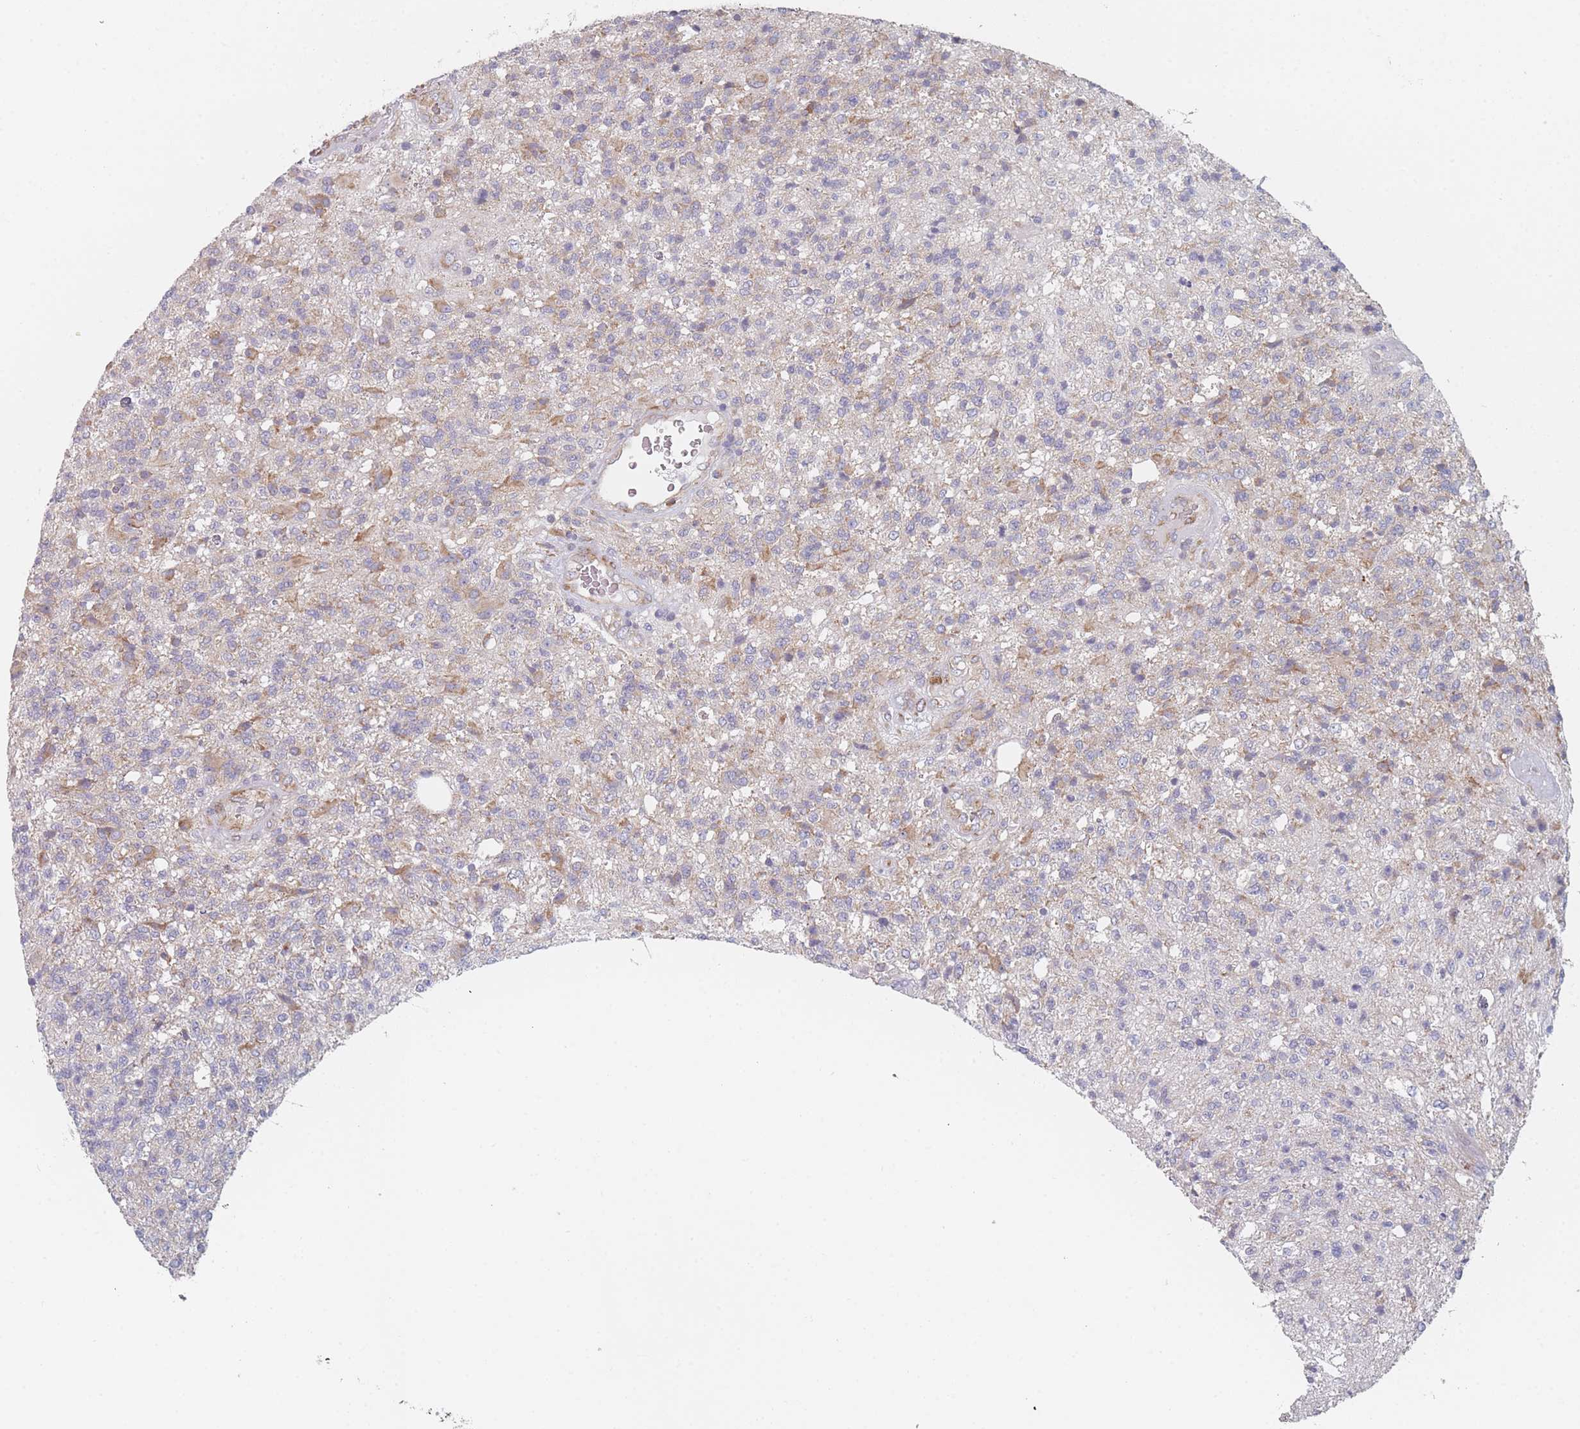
{"staining": {"intensity": "negative", "quantity": "none", "location": "none"}, "tissue": "glioma", "cell_type": "Tumor cells", "image_type": "cancer", "snomed": [{"axis": "morphology", "description": "Glioma, malignant, High grade"}, {"axis": "topography", "description": "Brain"}], "caption": "IHC histopathology image of malignant high-grade glioma stained for a protein (brown), which exhibits no expression in tumor cells.", "gene": "CACNG5", "patient": {"sex": "male", "age": 56}}